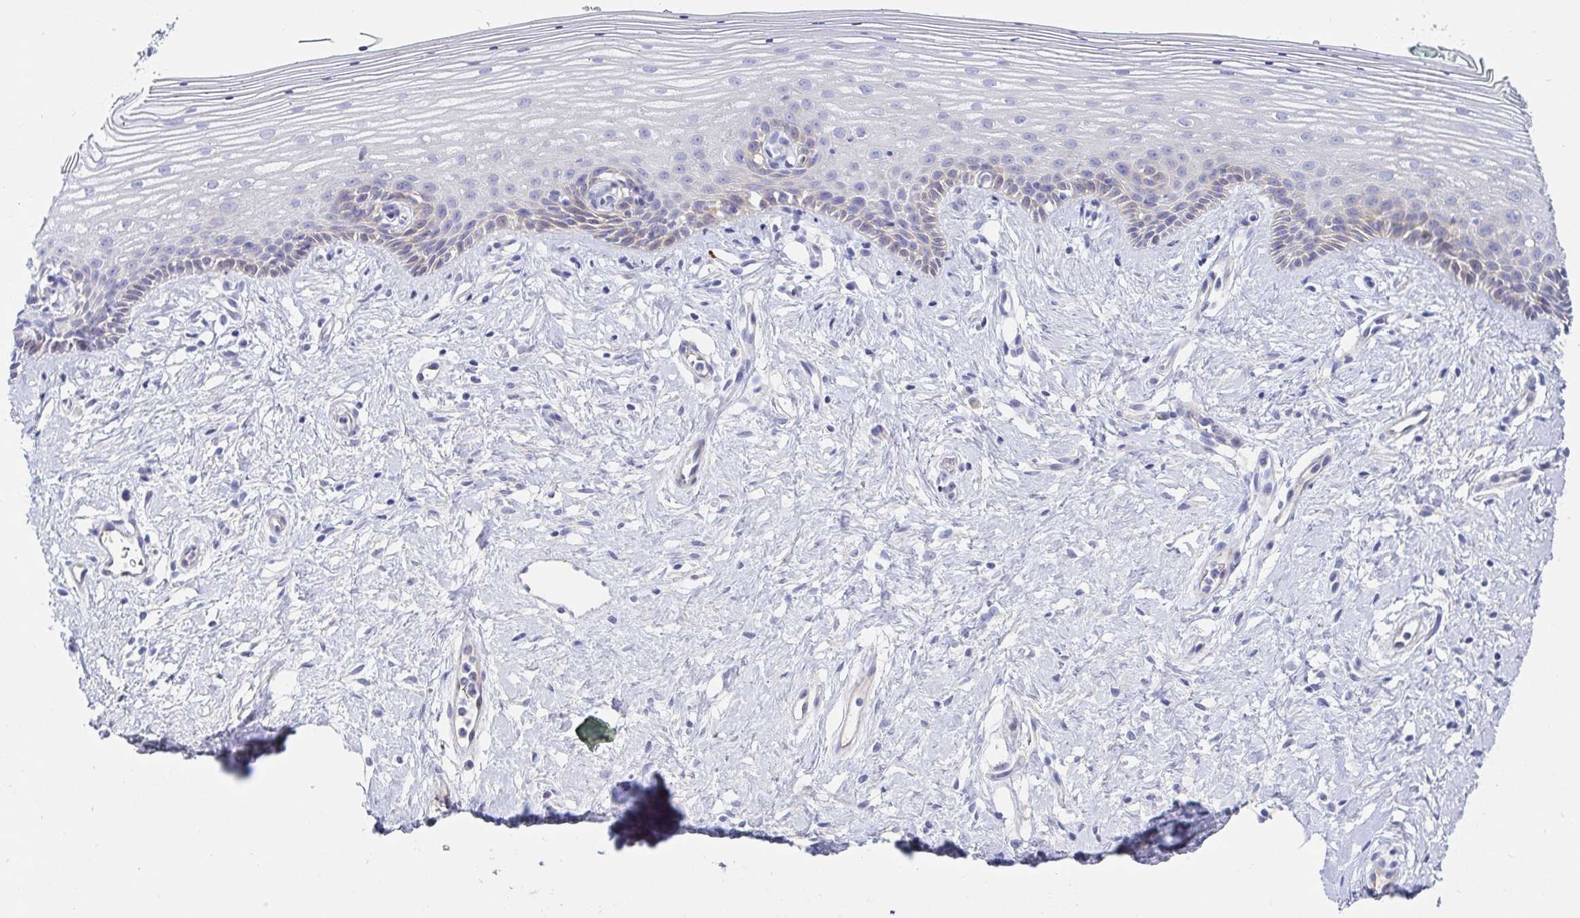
{"staining": {"intensity": "weak", "quantity": "<25%", "location": "cytoplasmic/membranous"}, "tissue": "vagina", "cell_type": "Squamous epithelial cells", "image_type": "normal", "snomed": [{"axis": "morphology", "description": "Normal tissue, NOS"}, {"axis": "topography", "description": "Vagina"}], "caption": "Immunohistochemistry image of unremarkable vagina stained for a protein (brown), which demonstrates no staining in squamous epithelial cells.", "gene": "C4orf17", "patient": {"sex": "female", "age": 42}}